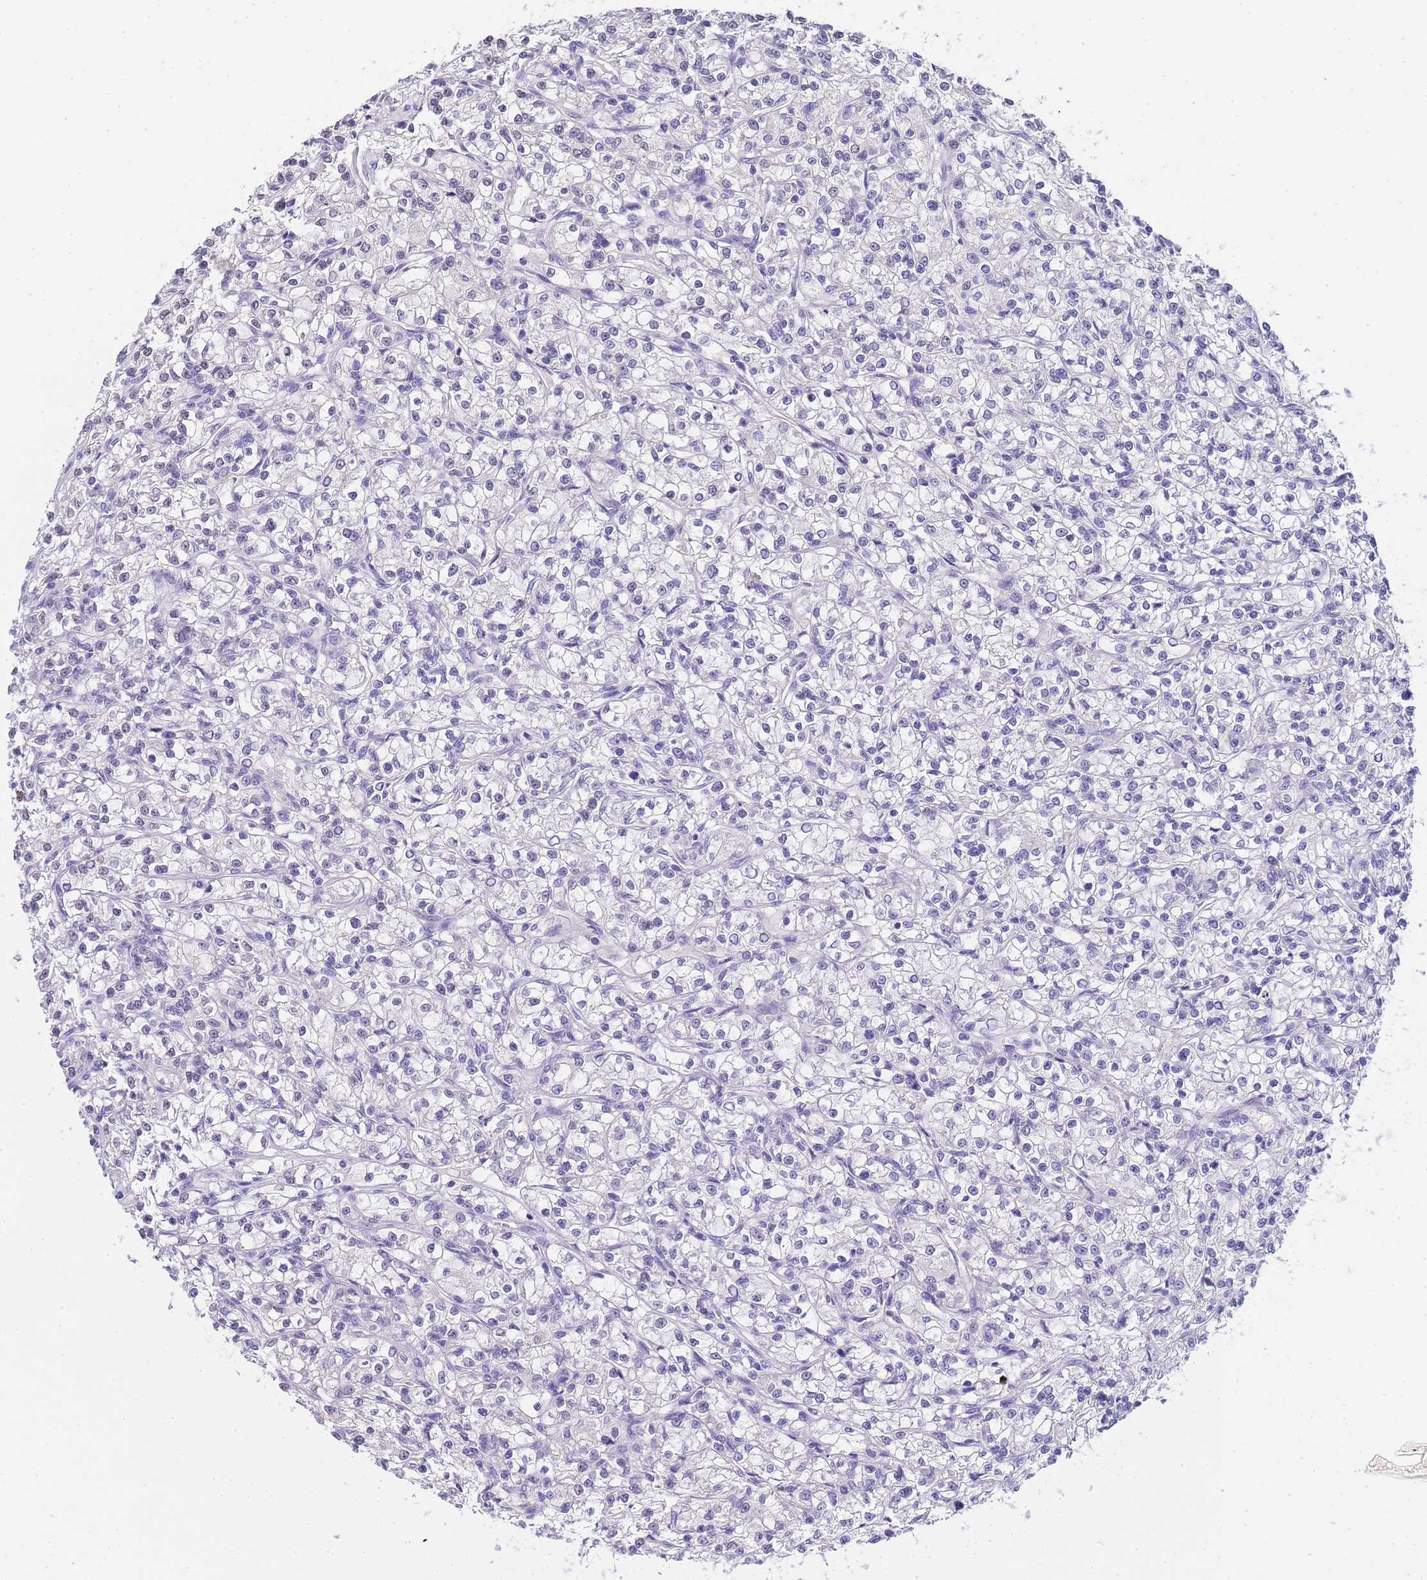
{"staining": {"intensity": "negative", "quantity": "none", "location": "none"}, "tissue": "renal cancer", "cell_type": "Tumor cells", "image_type": "cancer", "snomed": [{"axis": "morphology", "description": "Adenocarcinoma, NOS"}, {"axis": "topography", "description": "Kidney"}], "caption": "Tumor cells show no significant protein staining in renal cancer (adenocarcinoma).", "gene": "CTRC", "patient": {"sex": "female", "age": 59}}